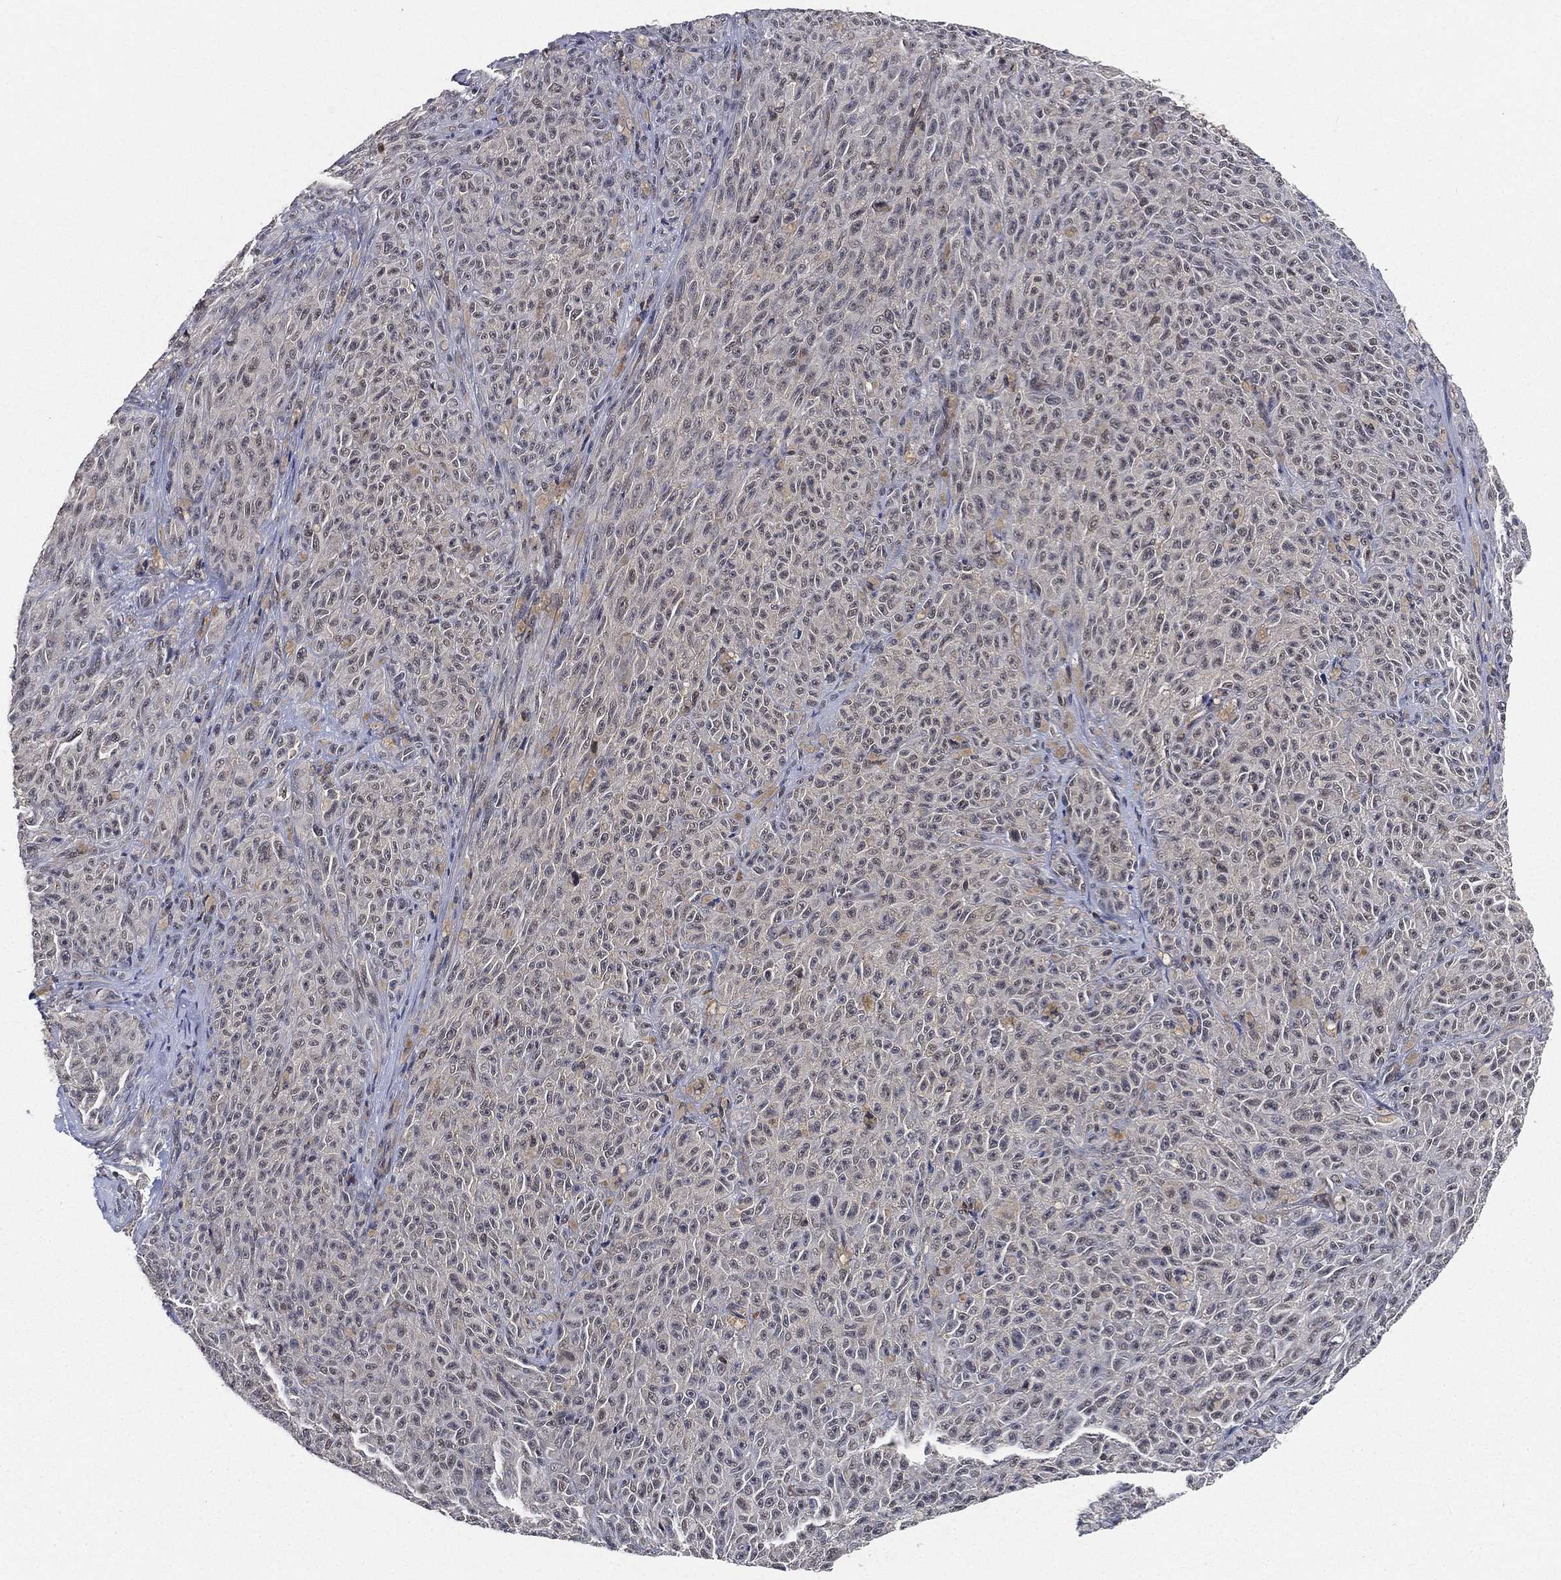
{"staining": {"intensity": "negative", "quantity": "none", "location": "none"}, "tissue": "melanoma", "cell_type": "Tumor cells", "image_type": "cancer", "snomed": [{"axis": "morphology", "description": "Malignant melanoma, NOS"}, {"axis": "topography", "description": "Skin"}], "caption": "This is an immunohistochemistry (IHC) histopathology image of human melanoma. There is no expression in tumor cells.", "gene": "RSRC2", "patient": {"sex": "female", "age": 82}}